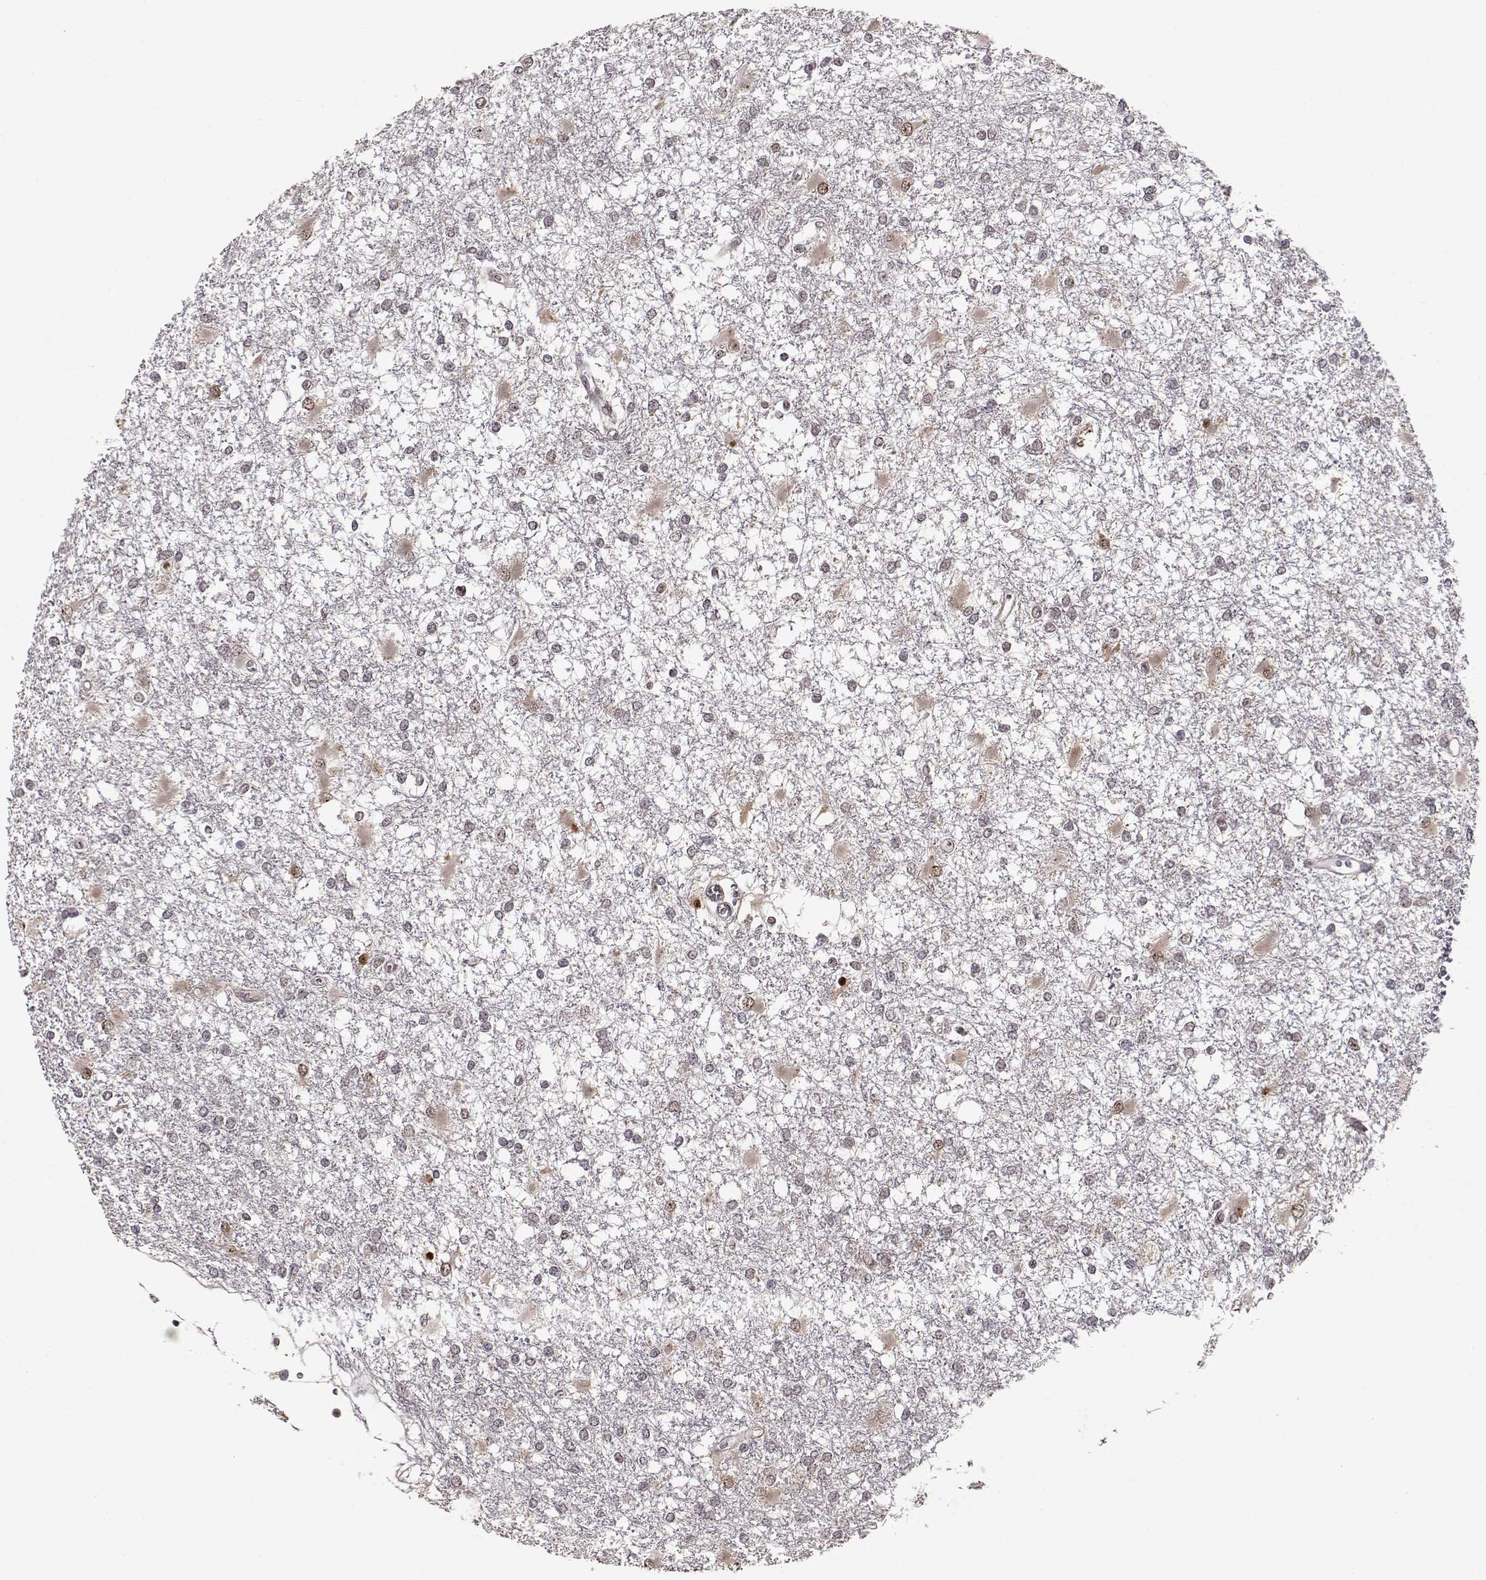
{"staining": {"intensity": "weak", "quantity": "25%-75%", "location": "cytoplasmic/membranous,nuclear"}, "tissue": "glioma", "cell_type": "Tumor cells", "image_type": "cancer", "snomed": [{"axis": "morphology", "description": "Glioma, malignant, High grade"}, {"axis": "topography", "description": "Cerebral cortex"}], "caption": "IHC (DAB (3,3'-diaminobenzidine)) staining of high-grade glioma (malignant) exhibits weak cytoplasmic/membranous and nuclear protein expression in about 25%-75% of tumor cells.", "gene": "CSNK2A1", "patient": {"sex": "male", "age": 79}}